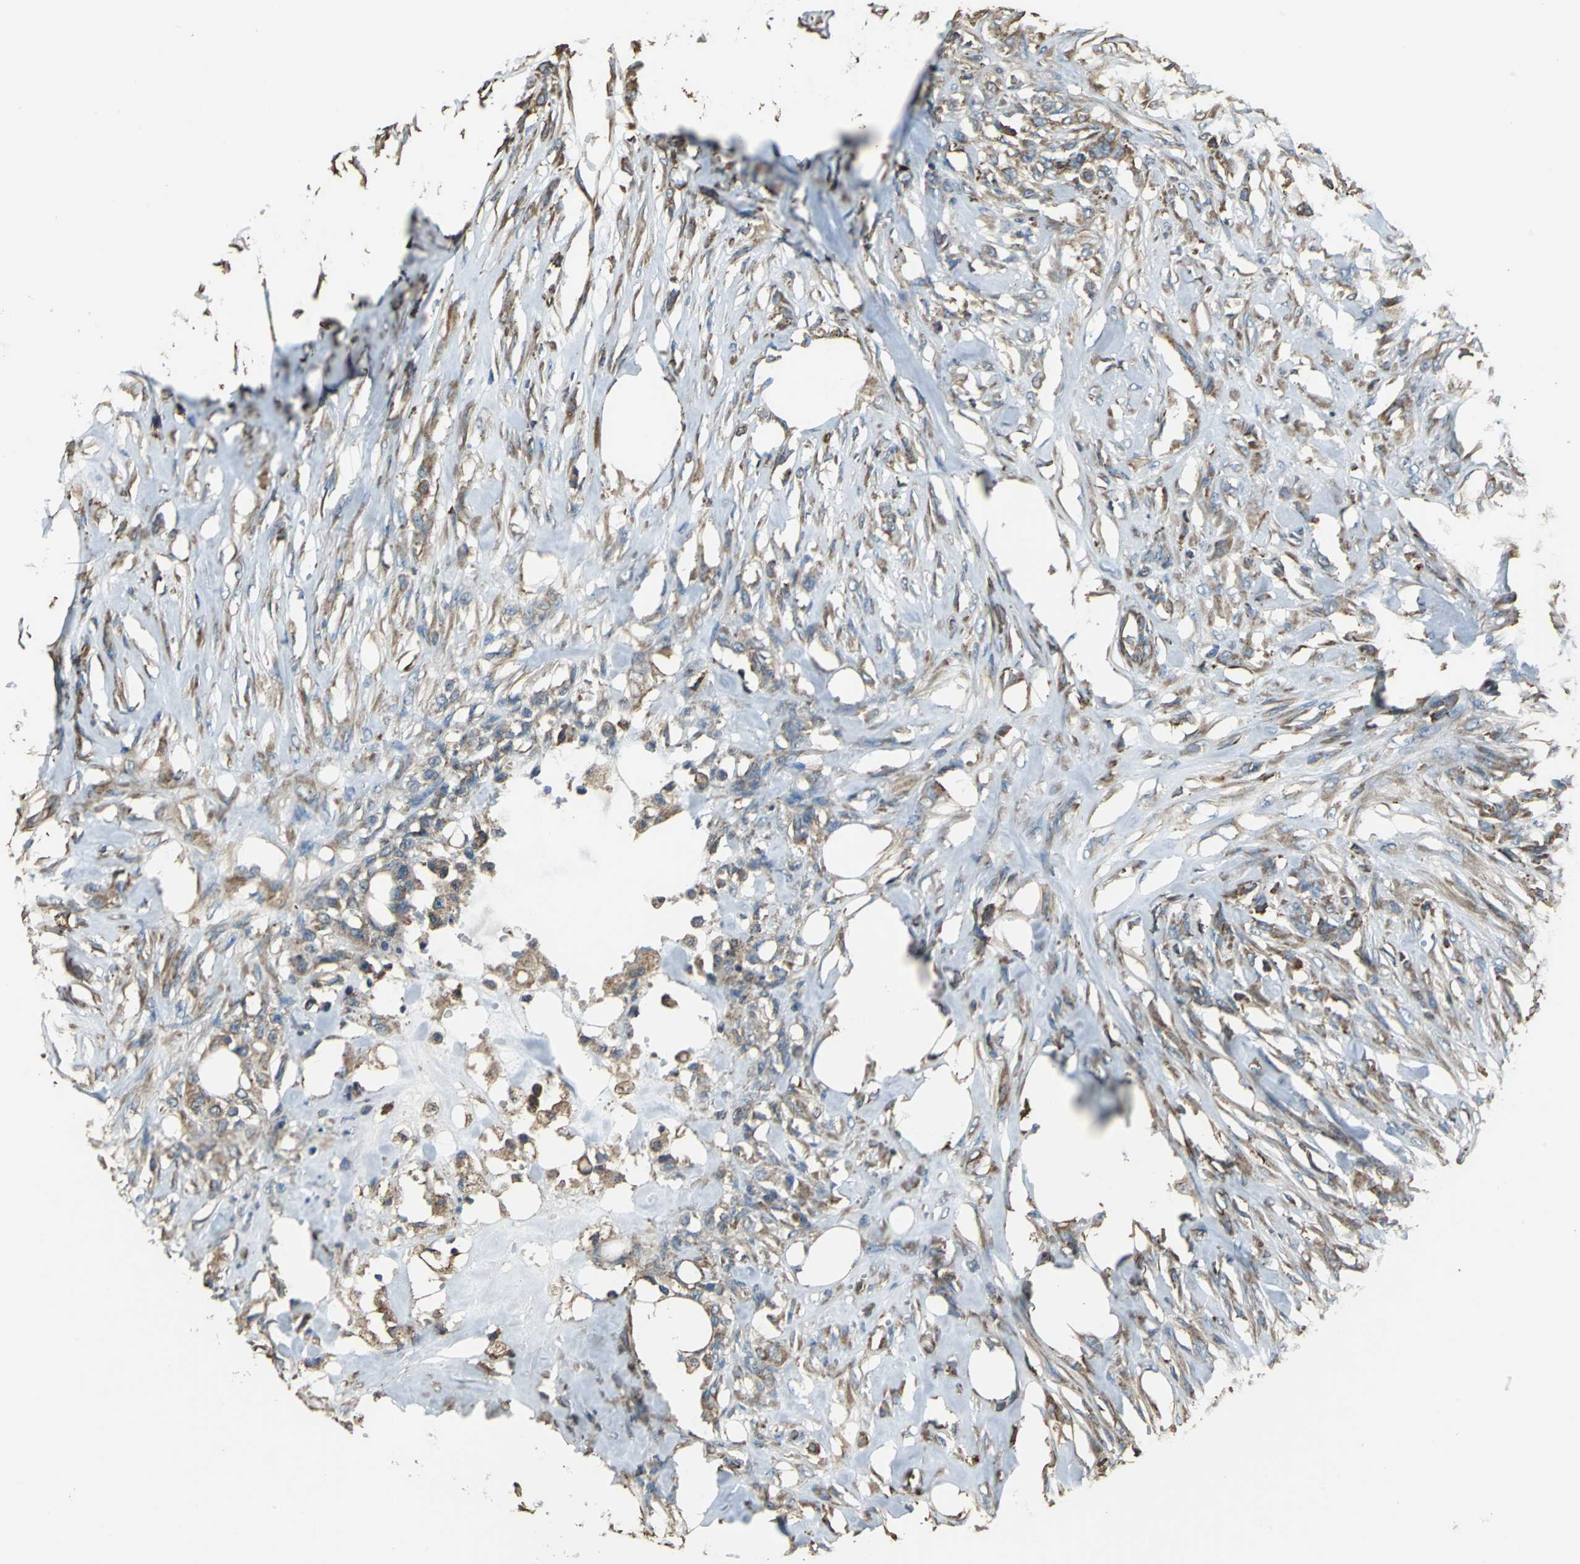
{"staining": {"intensity": "moderate", "quantity": ">75%", "location": "cytoplasmic/membranous"}, "tissue": "skin cancer", "cell_type": "Tumor cells", "image_type": "cancer", "snomed": [{"axis": "morphology", "description": "Normal tissue, NOS"}, {"axis": "morphology", "description": "Squamous cell carcinoma, NOS"}, {"axis": "topography", "description": "Skin"}], "caption": "A high-resolution photomicrograph shows IHC staining of skin cancer, which demonstrates moderate cytoplasmic/membranous staining in about >75% of tumor cells. The staining was performed using DAB, with brown indicating positive protein expression. Nuclei are stained blue with hematoxylin.", "gene": "GPANK1", "patient": {"sex": "female", "age": 59}}